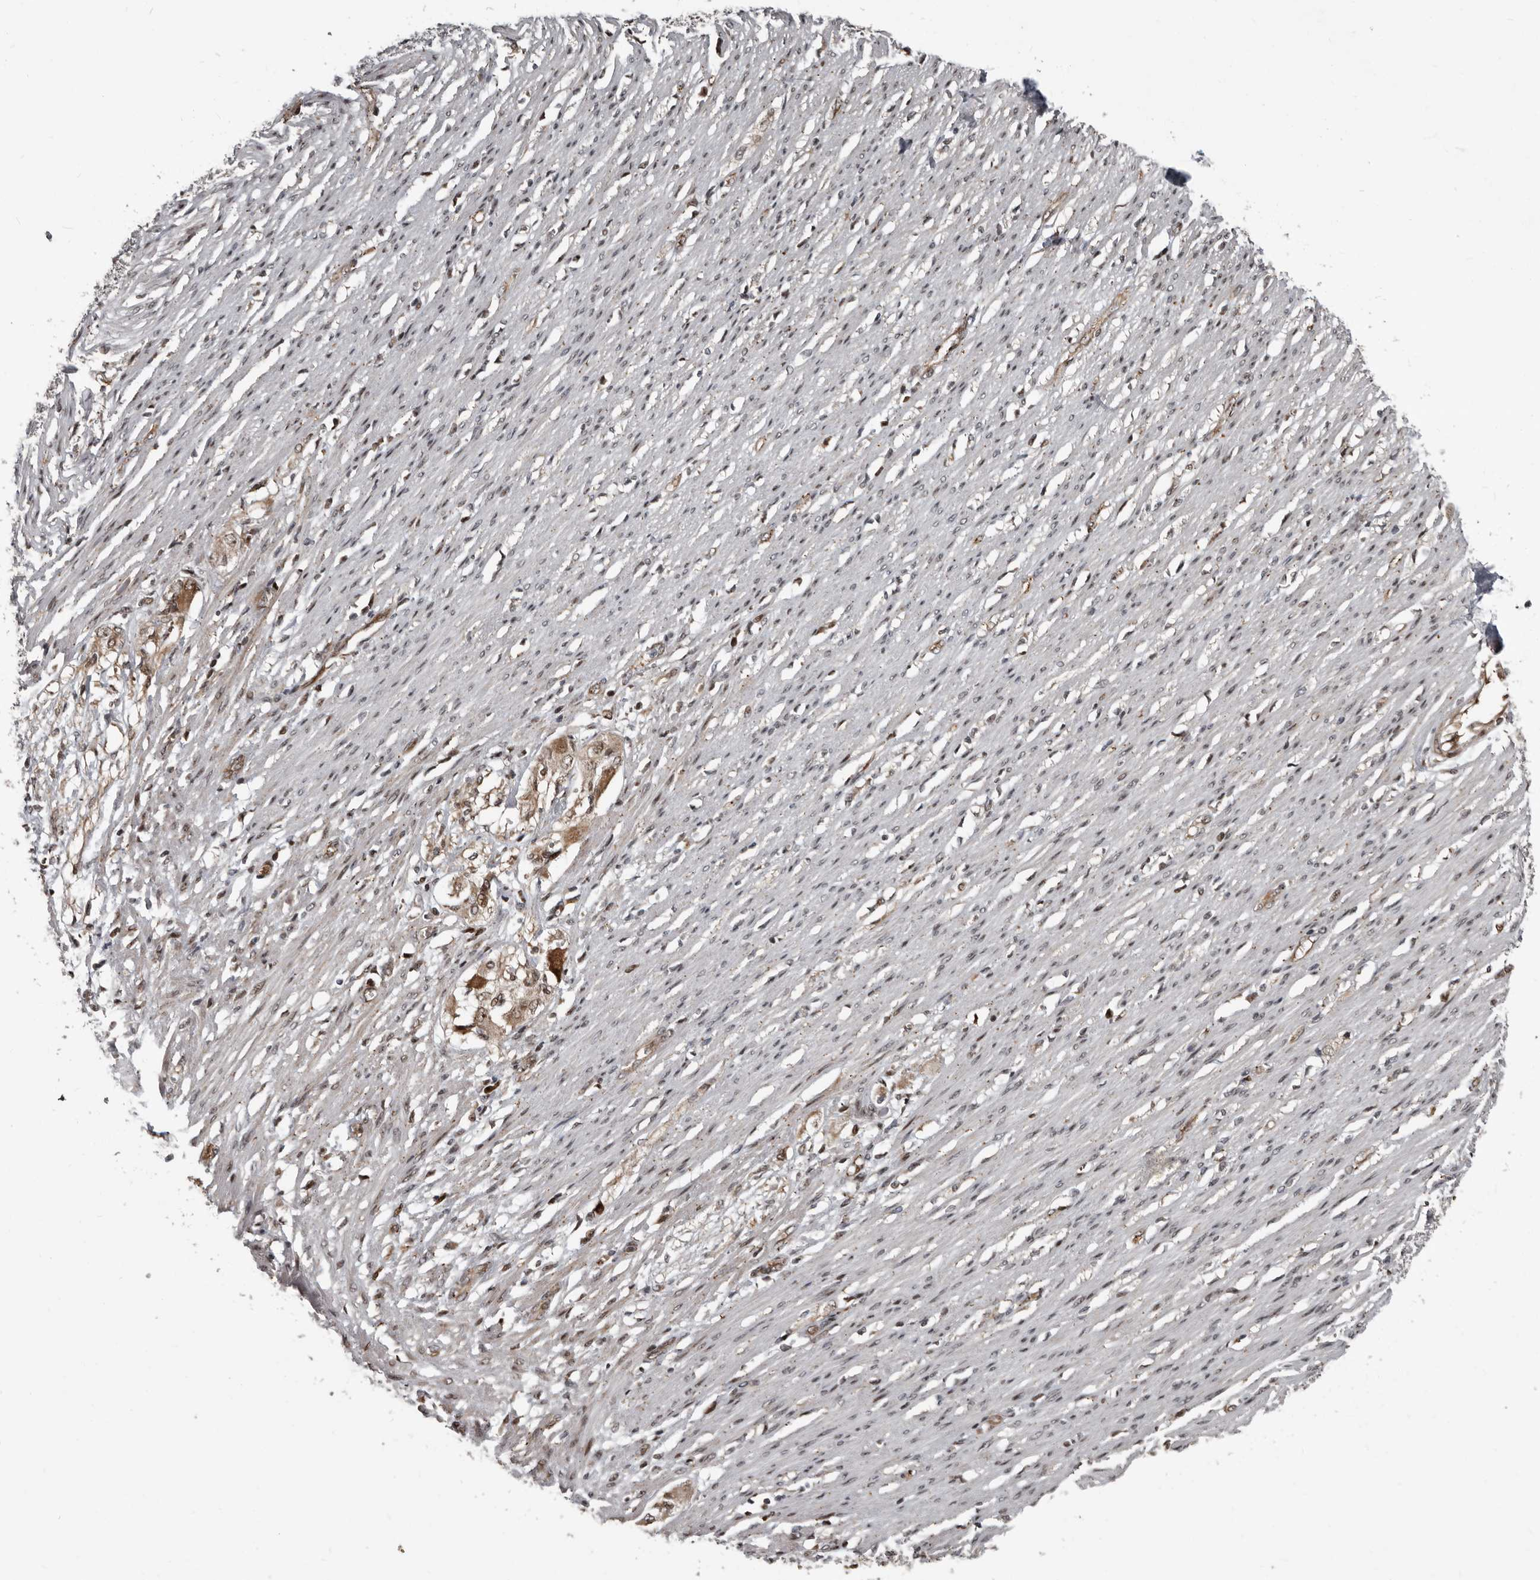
{"staining": {"intensity": "weak", "quantity": "25%-75%", "location": "cytoplasmic/membranous,nuclear"}, "tissue": "smooth muscle", "cell_type": "Smooth muscle cells", "image_type": "normal", "snomed": [{"axis": "morphology", "description": "Normal tissue, NOS"}, {"axis": "morphology", "description": "Adenocarcinoma, NOS"}, {"axis": "topography", "description": "Colon"}, {"axis": "topography", "description": "Peripheral nerve tissue"}], "caption": "Weak cytoplasmic/membranous,nuclear protein staining is seen in approximately 25%-75% of smooth muscle cells in smooth muscle.", "gene": "CHD1L", "patient": {"sex": "male", "age": 14}}